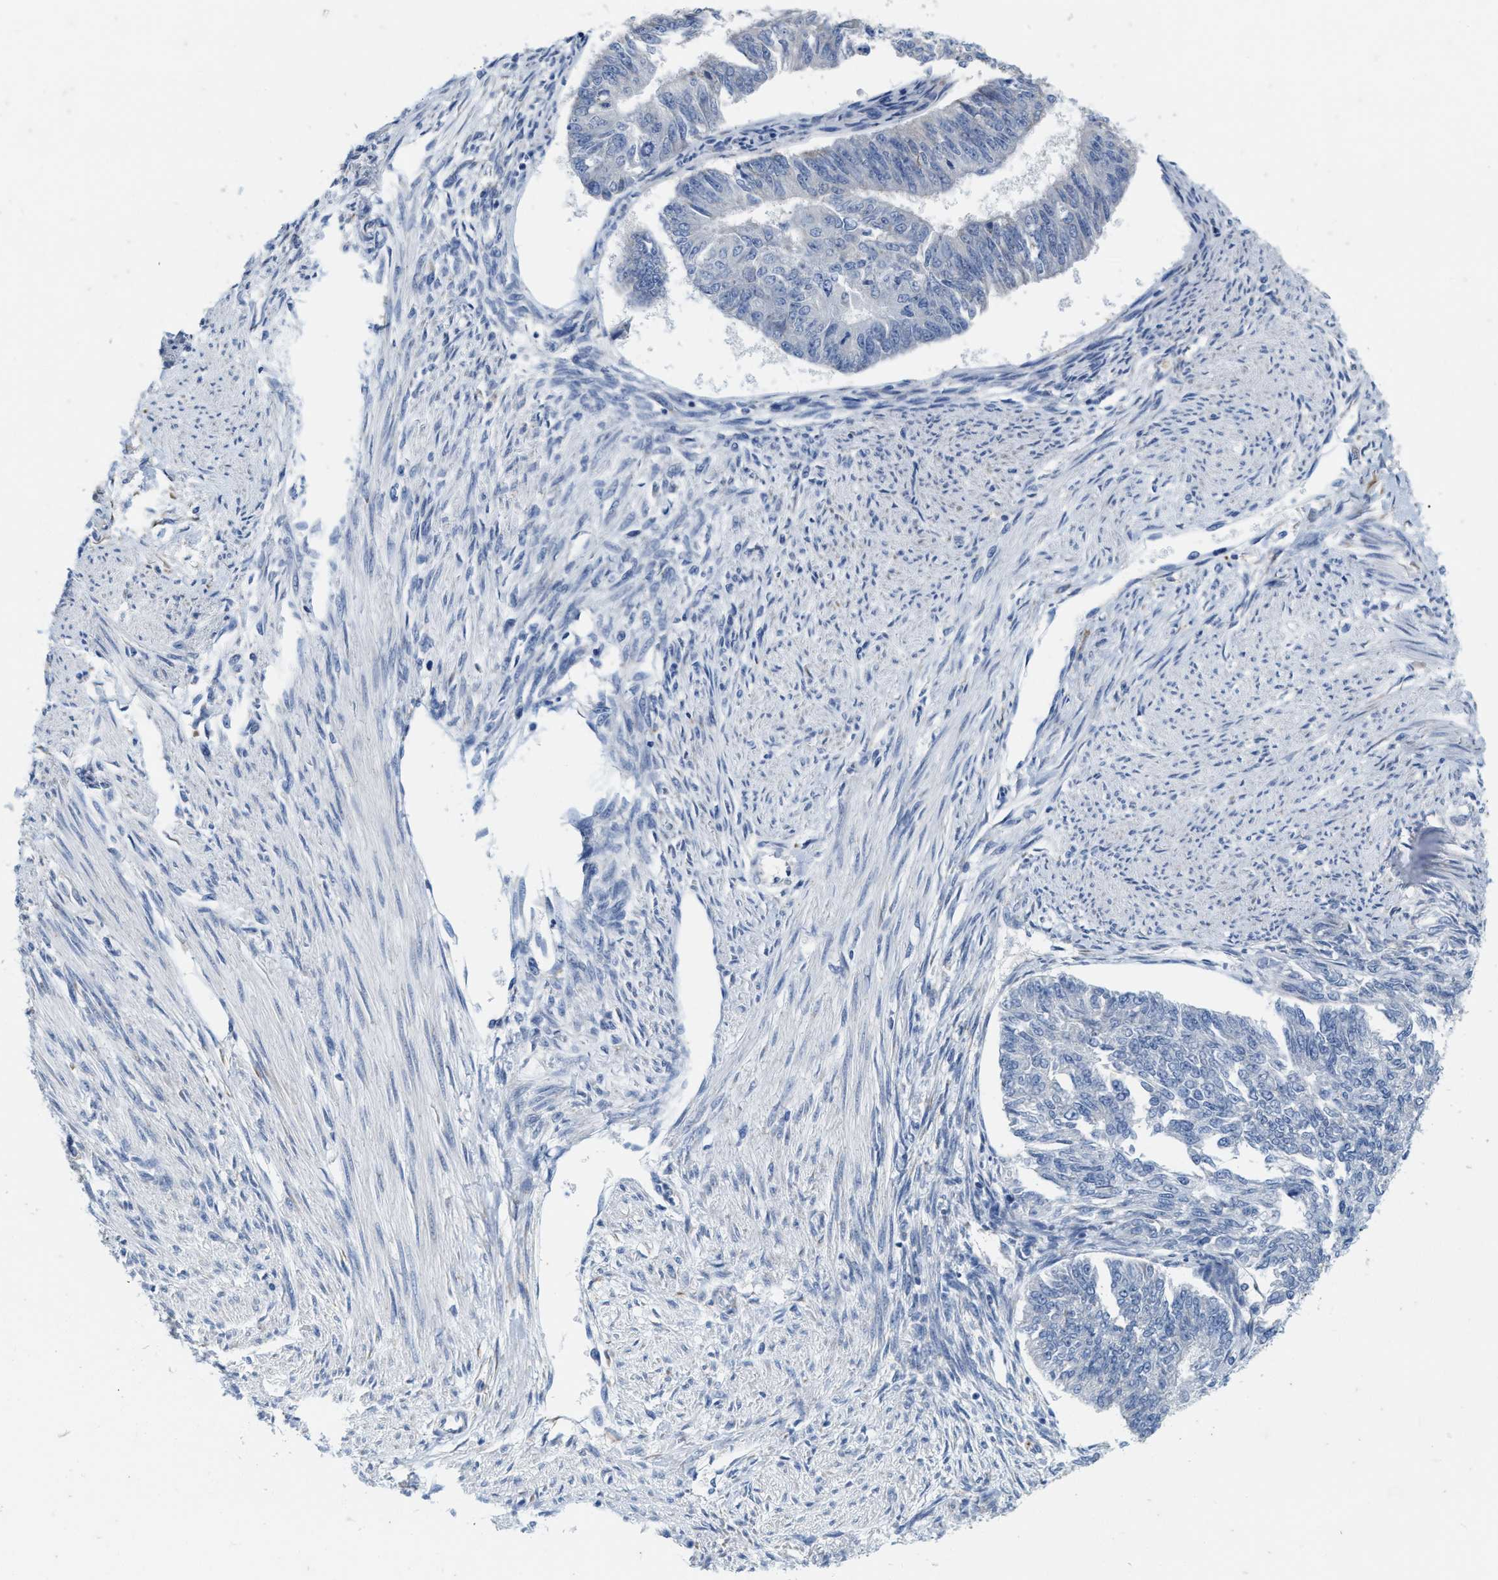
{"staining": {"intensity": "negative", "quantity": "none", "location": "none"}, "tissue": "endometrial cancer", "cell_type": "Tumor cells", "image_type": "cancer", "snomed": [{"axis": "morphology", "description": "Adenocarcinoma, NOS"}, {"axis": "topography", "description": "Endometrium"}], "caption": "A histopathology image of adenocarcinoma (endometrial) stained for a protein reveals no brown staining in tumor cells. (Brightfield microscopy of DAB (3,3'-diaminobenzidine) IHC at high magnification).", "gene": "ABCB11", "patient": {"sex": "female", "age": 32}}